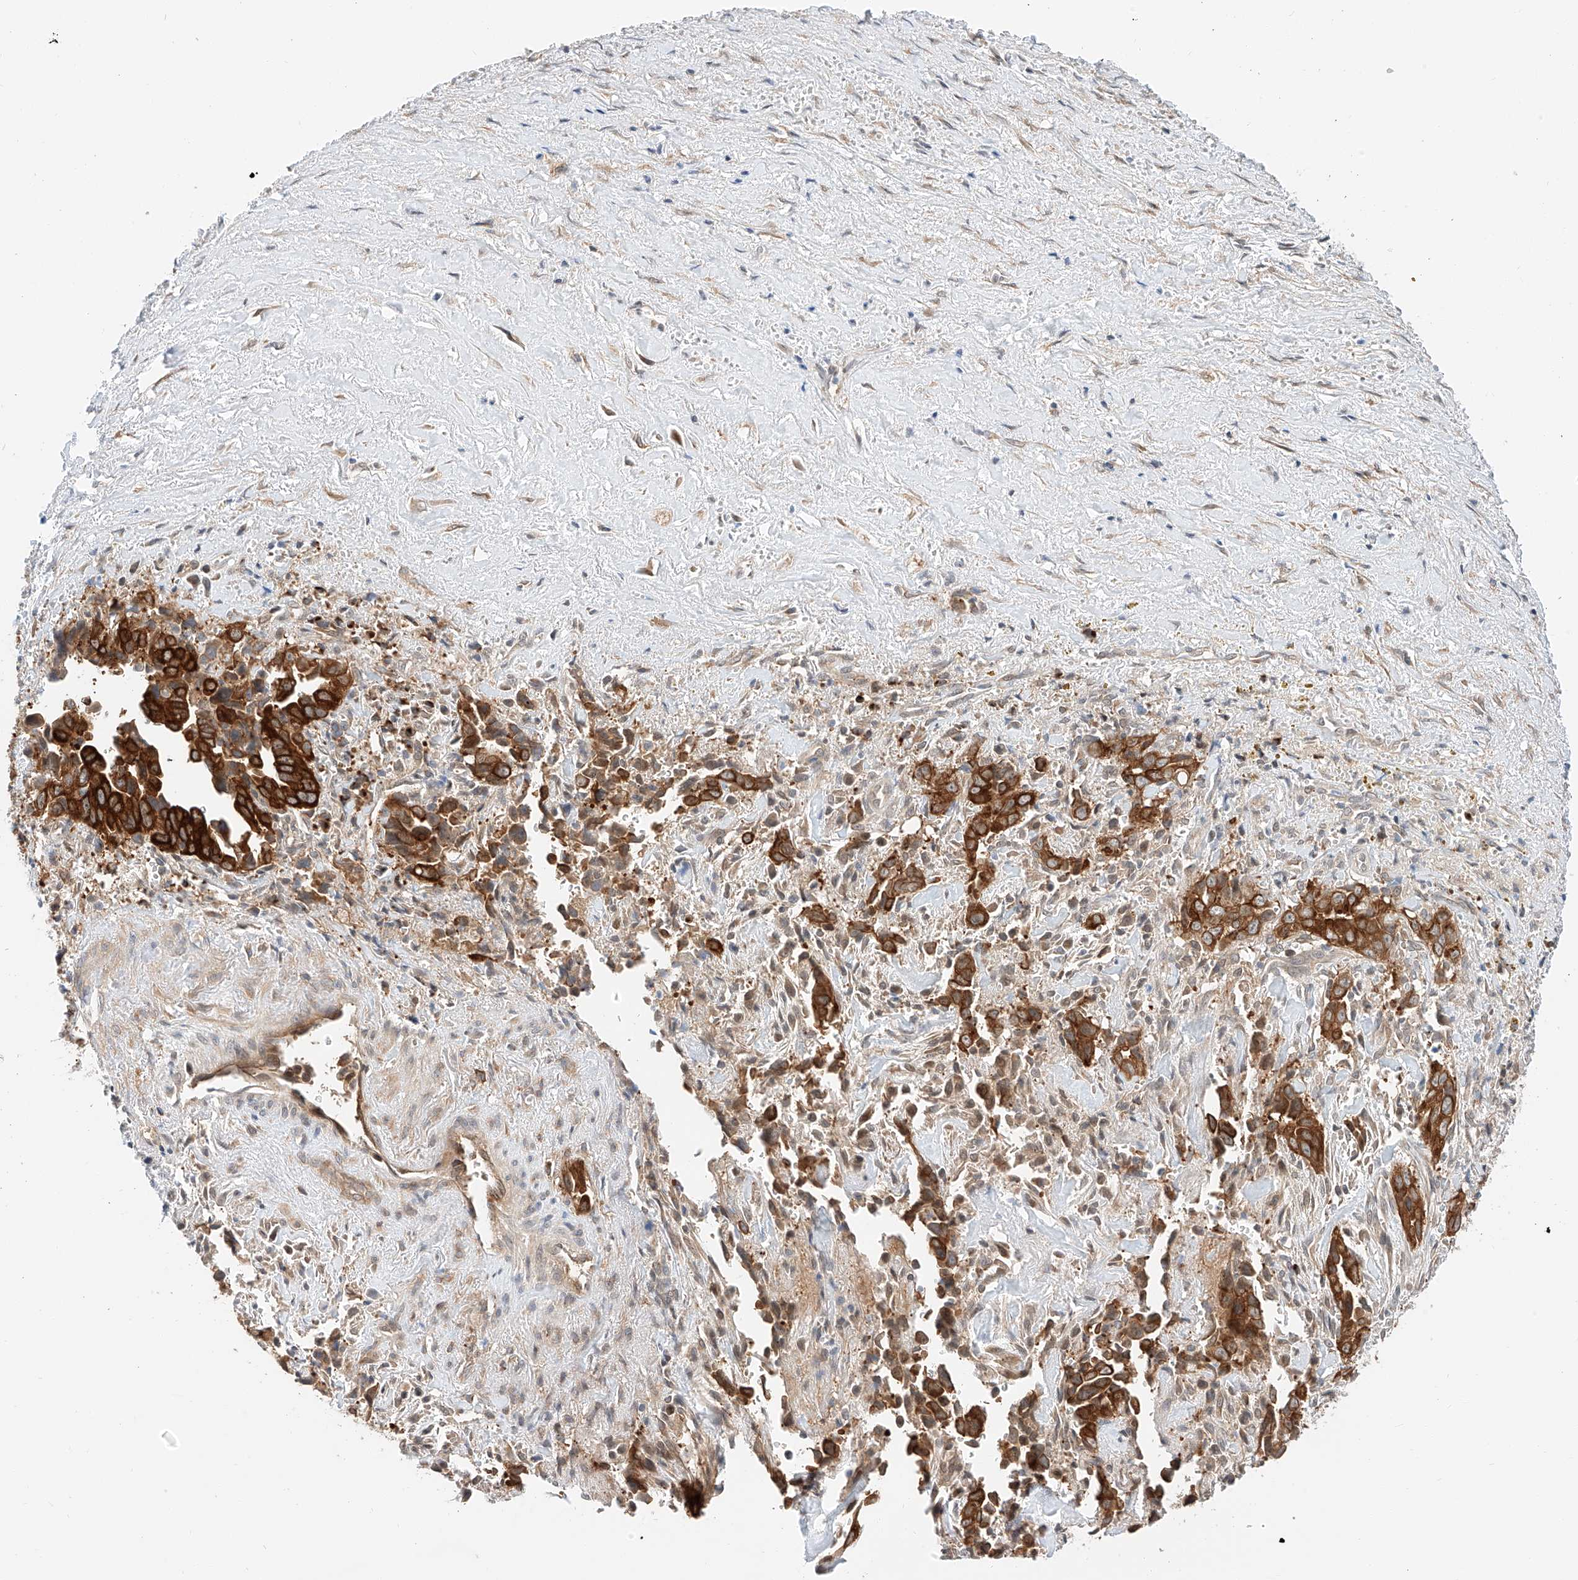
{"staining": {"intensity": "strong", "quantity": ">75%", "location": "cytoplasmic/membranous"}, "tissue": "liver cancer", "cell_type": "Tumor cells", "image_type": "cancer", "snomed": [{"axis": "morphology", "description": "Cholangiocarcinoma"}, {"axis": "topography", "description": "Liver"}], "caption": "Immunohistochemistry micrograph of neoplastic tissue: human liver cholangiocarcinoma stained using immunohistochemistry exhibits high levels of strong protein expression localized specifically in the cytoplasmic/membranous of tumor cells, appearing as a cytoplasmic/membranous brown color.", "gene": "CARMIL1", "patient": {"sex": "female", "age": 79}}